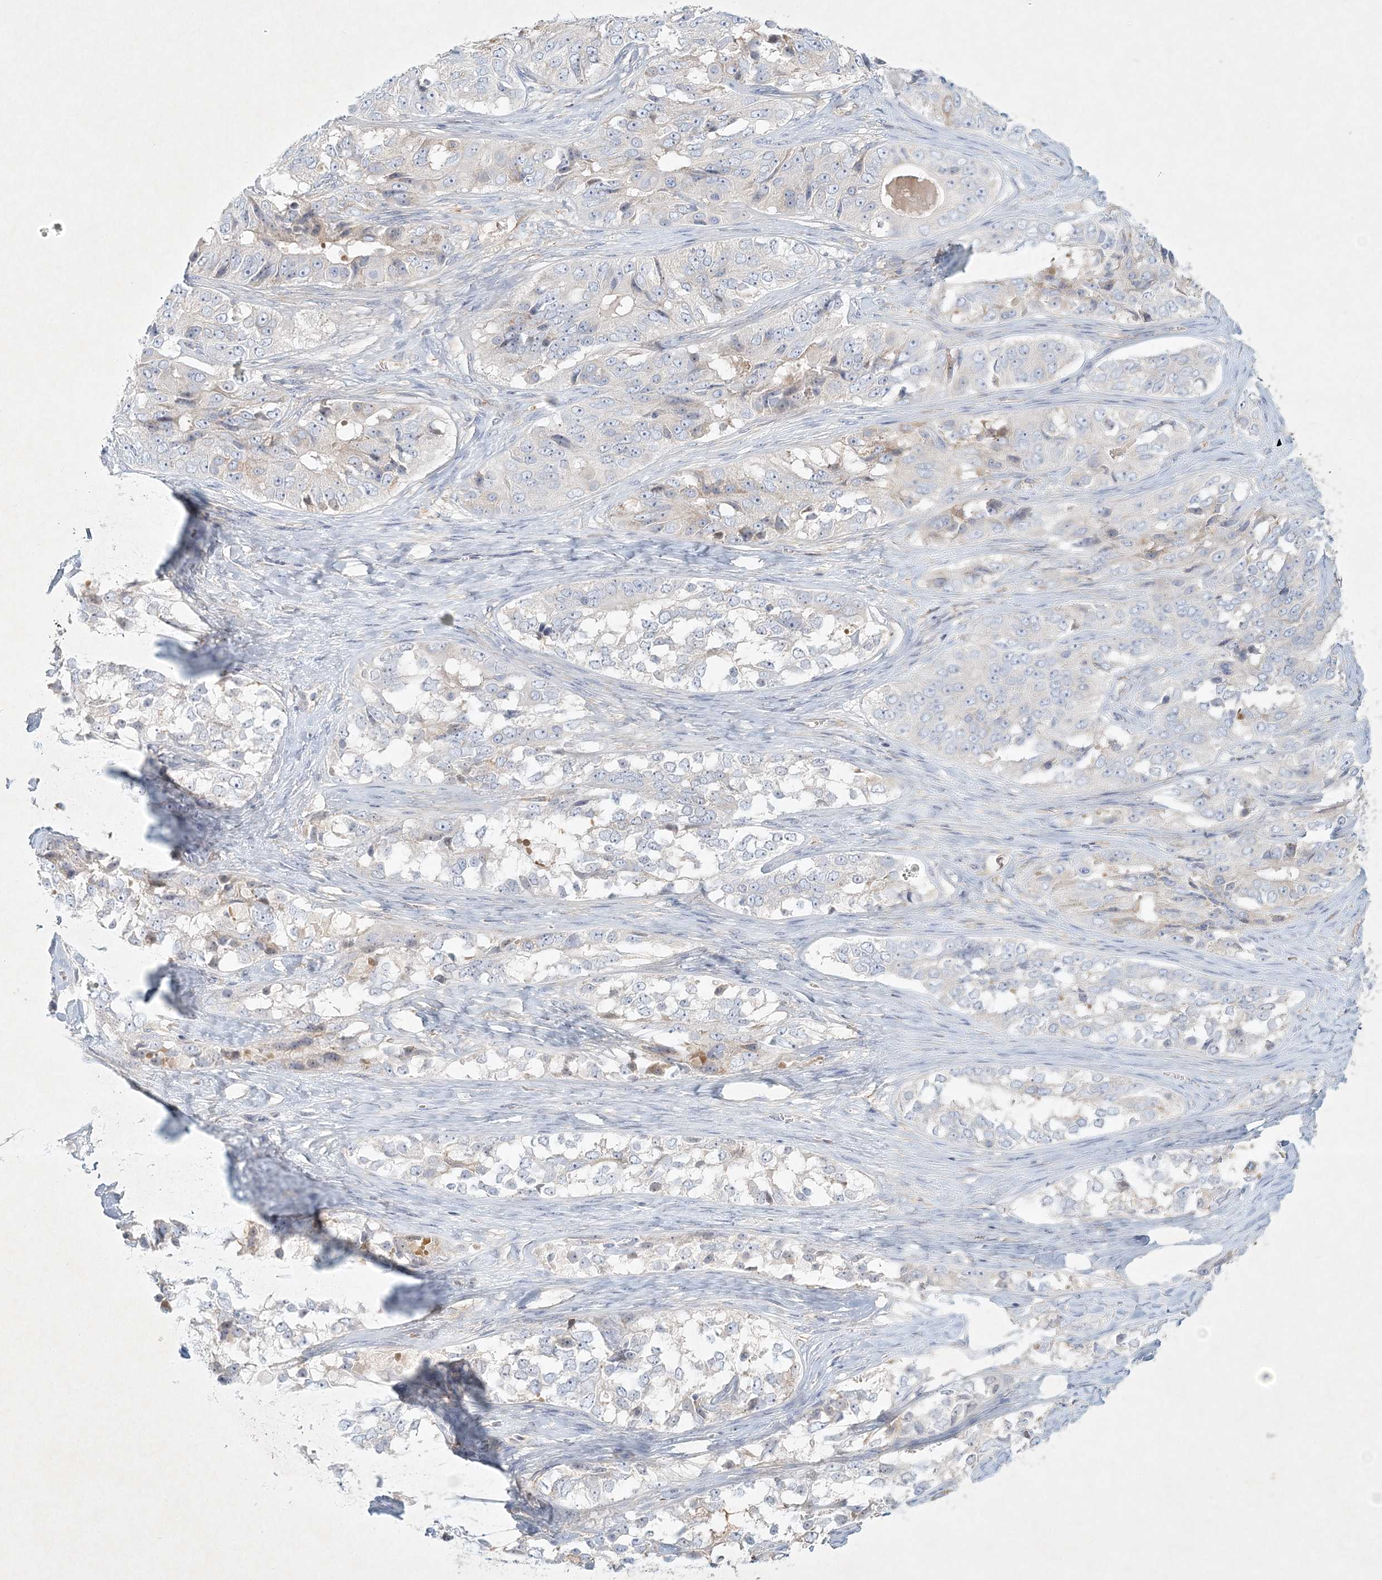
{"staining": {"intensity": "negative", "quantity": "none", "location": "none"}, "tissue": "ovarian cancer", "cell_type": "Tumor cells", "image_type": "cancer", "snomed": [{"axis": "morphology", "description": "Carcinoma, endometroid"}, {"axis": "topography", "description": "Ovary"}], "caption": "An image of ovarian cancer (endometroid carcinoma) stained for a protein demonstrates no brown staining in tumor cells.", "gene": "STK11IP", "patient": {"sex": "female", "age": 51}}